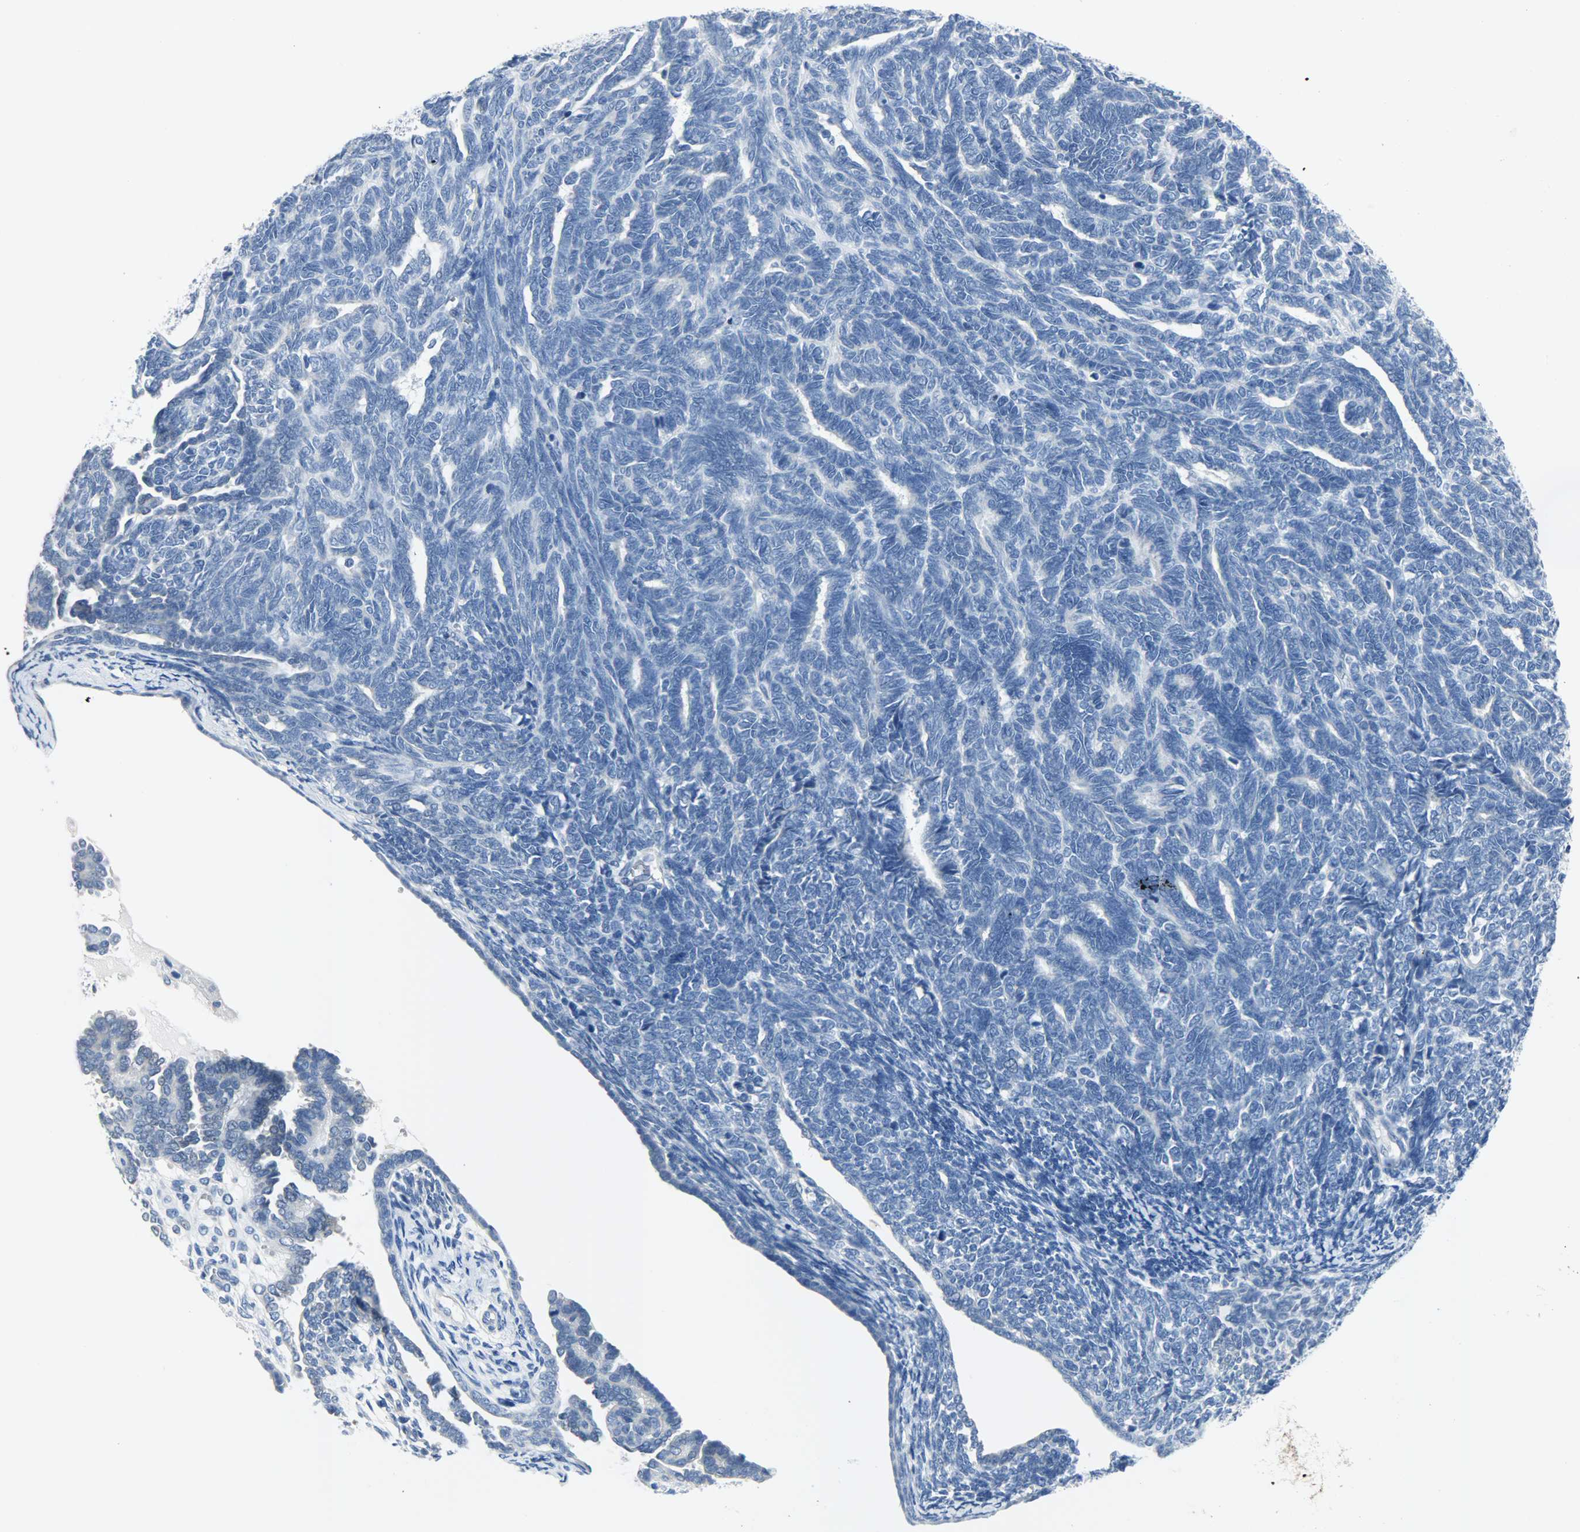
{"staining": {"intensity": "negative", "quantity": "none", "location": "none"}, "tissue": "endometrial cancer", "cell_type": "Tumor cells", "image_type": "cancer", "snomed": [{"axis": "morphology", "description": "Neoplasm, malignant, NOS"}, {"axis": "topography", "description": "Endometrium"}], "caption": "DAB (3,3'-diaminobenzidine) immunohistochemical staining of endometrial cancer reveals no significant positivity in tumor cells.", "gene": "CEBPE", "patient": {"sex": "female", "age": 74}}